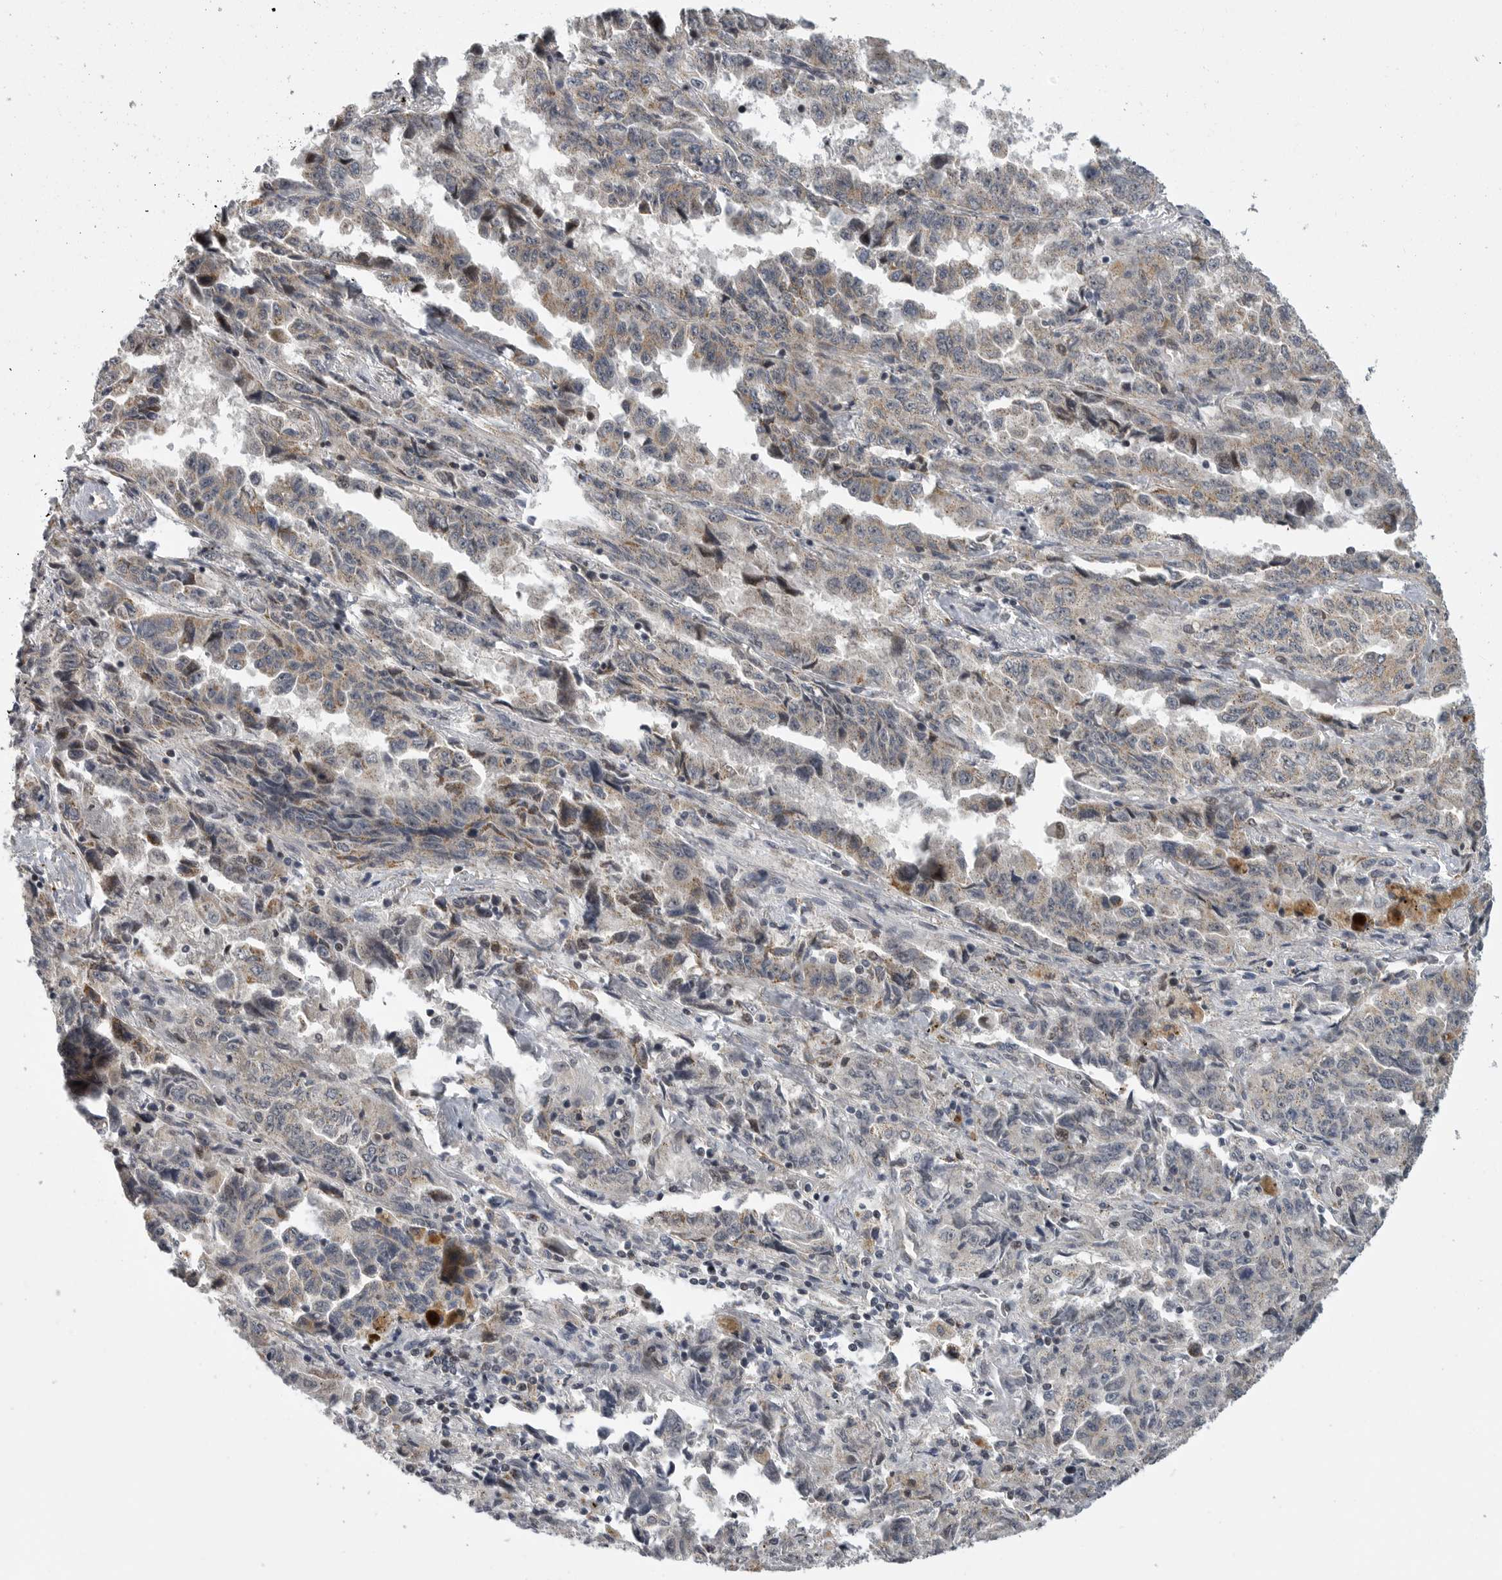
{"staining": {"intensity": "weak", "quantity": "25%-75%", "location": "cytoplasmic/membranous"}, "tissue": "lung cancer", "cell_type": "Tumor cells", "image_type": "cancer", "snomed": [{"axis": "morphology", "description": "Adenocarcinoma, NOS"}, {"axis": "topography", "description": "Lung"}], "caption": "Lung adenocarcinoma tissue displays weak cytoplasmic/membranous positivity in approximately 25%-75% of tumor cells, visualized by immunohistochemistry.", "gene": "TMPRSS11F", "patient": {"sex": "female", "age": 51}}